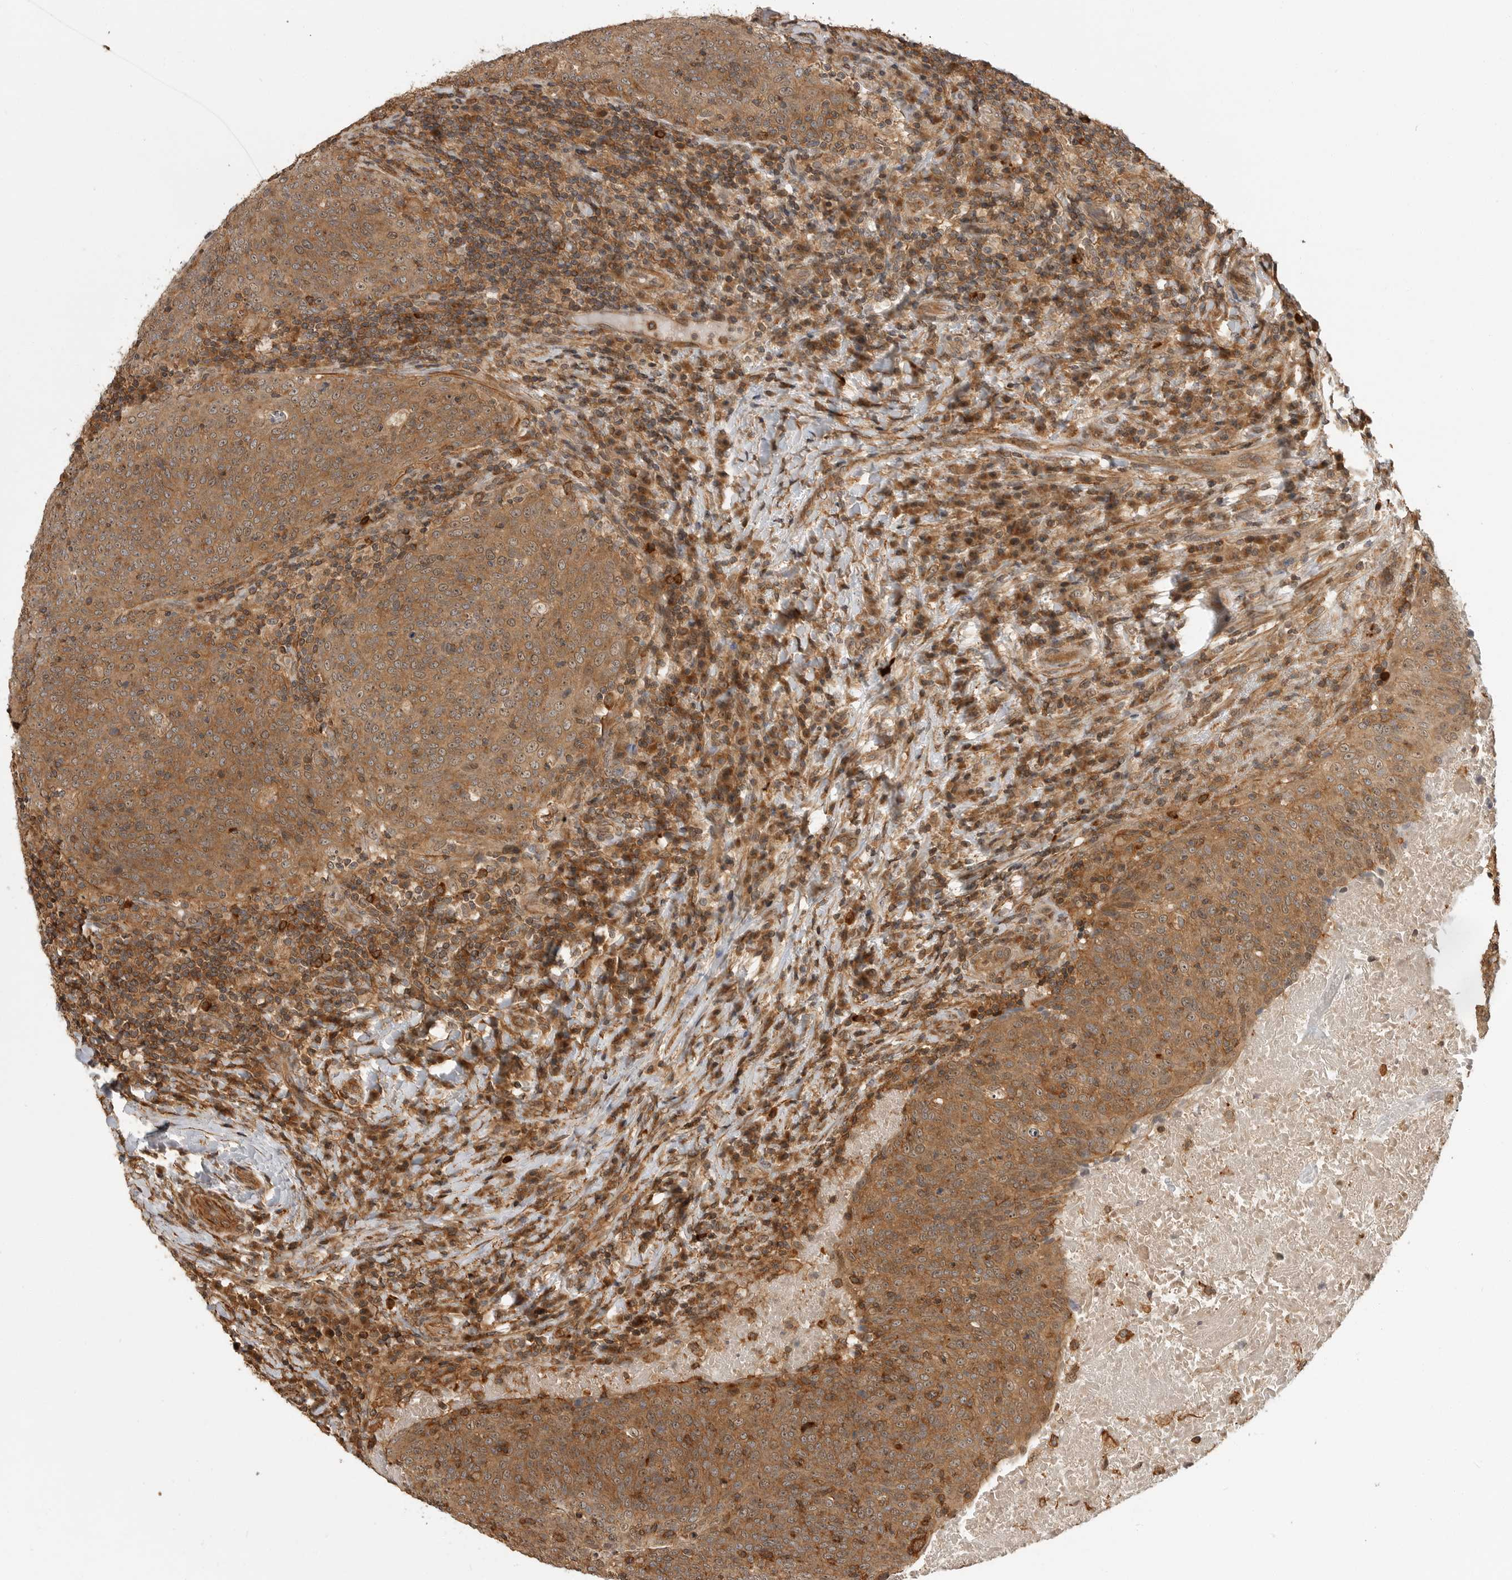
{"staining": {"intensity": "moderate", "quantity": ">75%", "location": "cytoplasmic/membranous"}, "tissue": "head and neck cancer", "cell_type": "Tumor cells", "image_type": "cancer", "snomed": [{"axis": "morphology", "description": "Squamous cell carcinoma, NOS"}, {"axis": "morphology", "description": "Squamous cell carcinoma, metastatic, NOS"}, {"axis": "topography", "description": "Lymph node"}, {"axis": "topography", "description": "Head-Neck"}], "caption": "High-magnification brightfield microscopy of head and neck cancer (squamous cell carcinoma) stained with DAB (brown) and counterstained with hematoxylin (blue). tumor cells exhibit moderate cytoplasmic/membranous expression is identified in about>75% of cells. The staining was performed using DAB (3,3'-diaminobenzidine), with brown indicating positive protein expression. Nuclei are stained blue with hematoxylin.", "gene": "ERN1", "patient": {"sex": "male", "age": 62}}